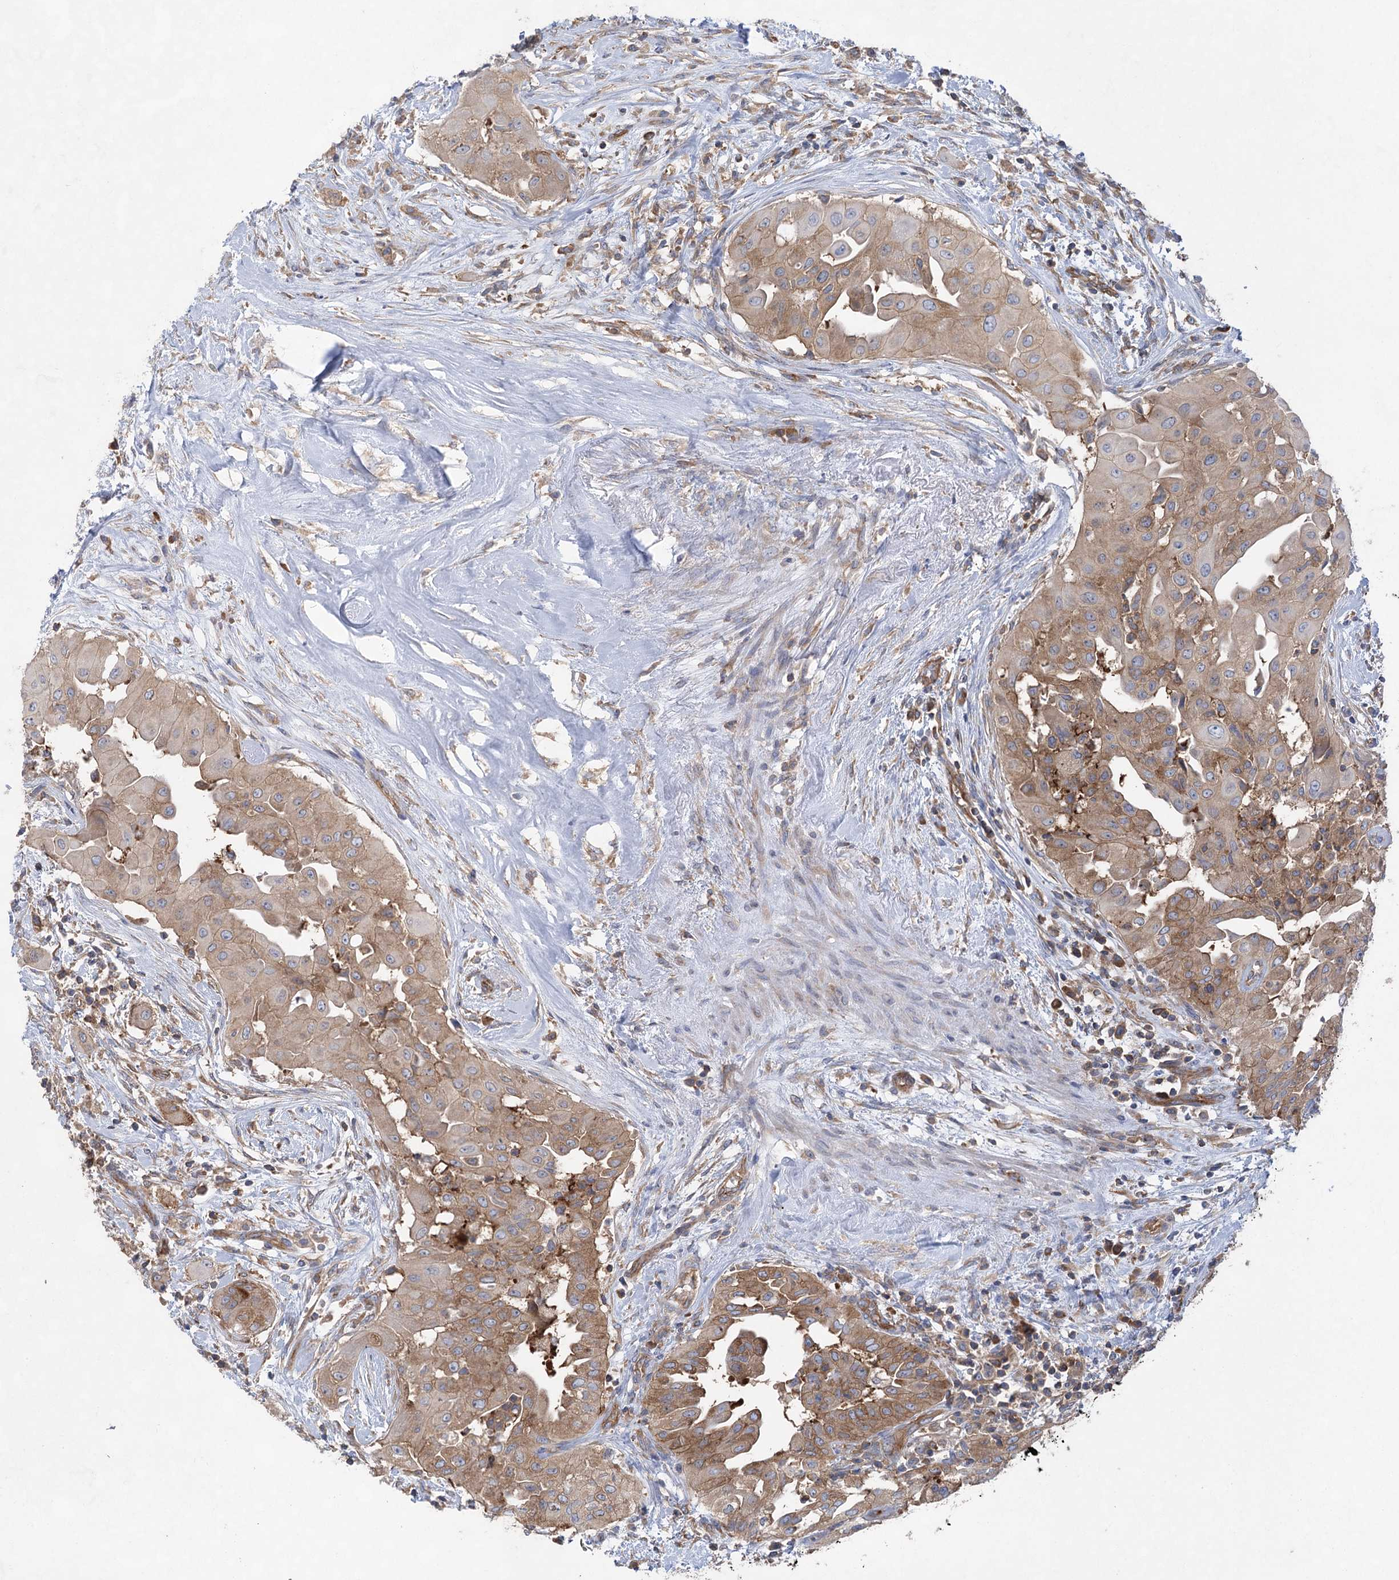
{"staining": {"intensity": "moderate", "quantity": ">75%", "location": "cytoplasmic/membranous"}, "tissue": "thyroid cancer", "cell_type": "Tumor cells", "image_type": "cancer", "snomed": [{"axis": "morphology", "description": "Papillary adenocarcinoma, NOS"}, {"axis": "topography", "description": "Thyroid gland"}], "caption": "DAB (3,3'-diaminobenzidine) immunohistochemical staining of papillary adenocarcinoma (thyroid) displays moderate cytoplasmic/membranous protein expression in approximately >75% of tumor cells.", "gene": "EIF3A", "patient": {"sex": "female", "age": 59}}